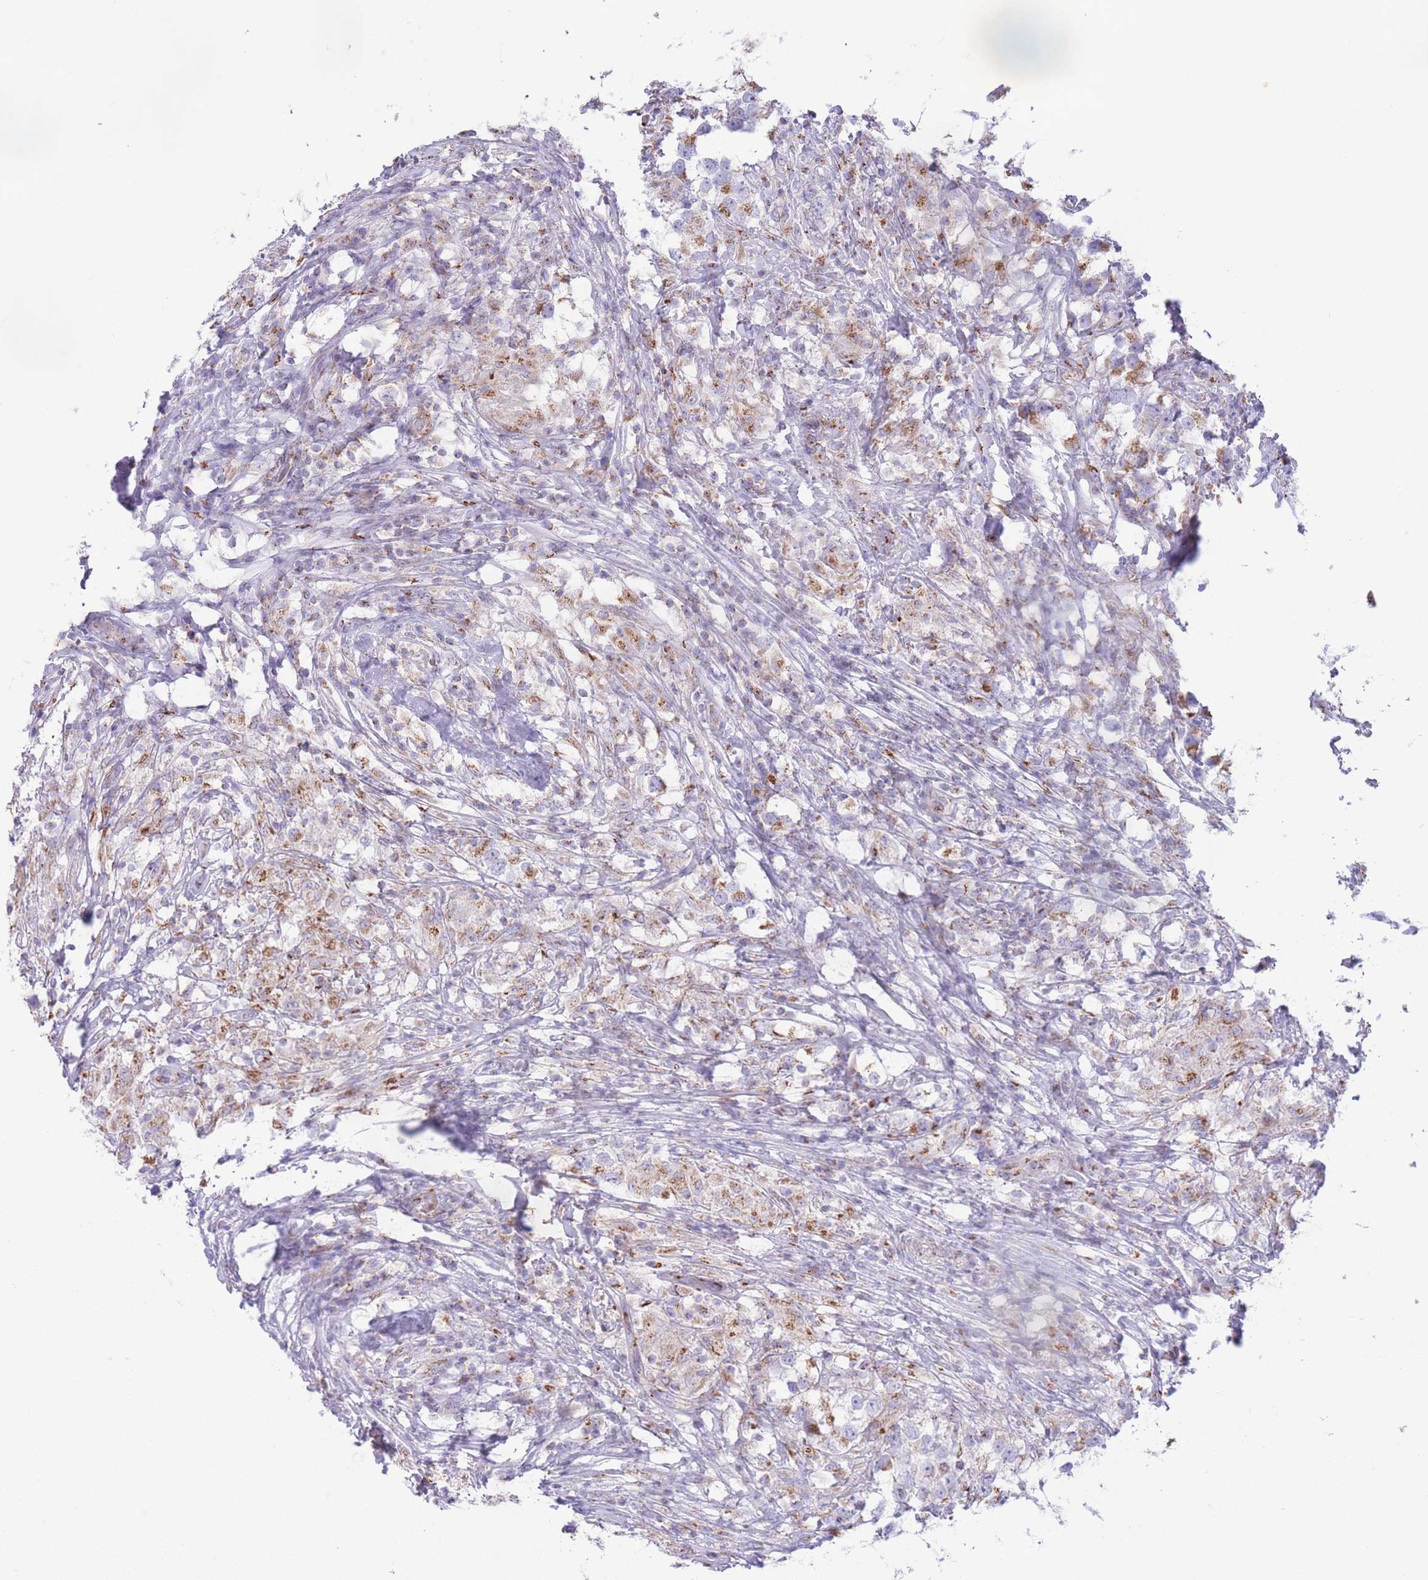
{"staining": {"intensity": "moderate", "quantity": "25%-75%", "location": "cytoplasmic/membranous"}, "tissue": "testis cancer", "cell_type": "Tumor cells", "image_type": "cancer", "snomed": [{"axis": "morphology", "description": "Seminoma, NOS"}, {"axis": "topography", "description": "Testis"}], "caption": "IHC photomicrograph of testis cancer stained for a protein (brown), which displays medium levels of moderate cytoplasmic/membranous expression in about 25%-75% of tumor cells.", "gene": "MPND", "patient": {"sex": "male", "age": 46}}